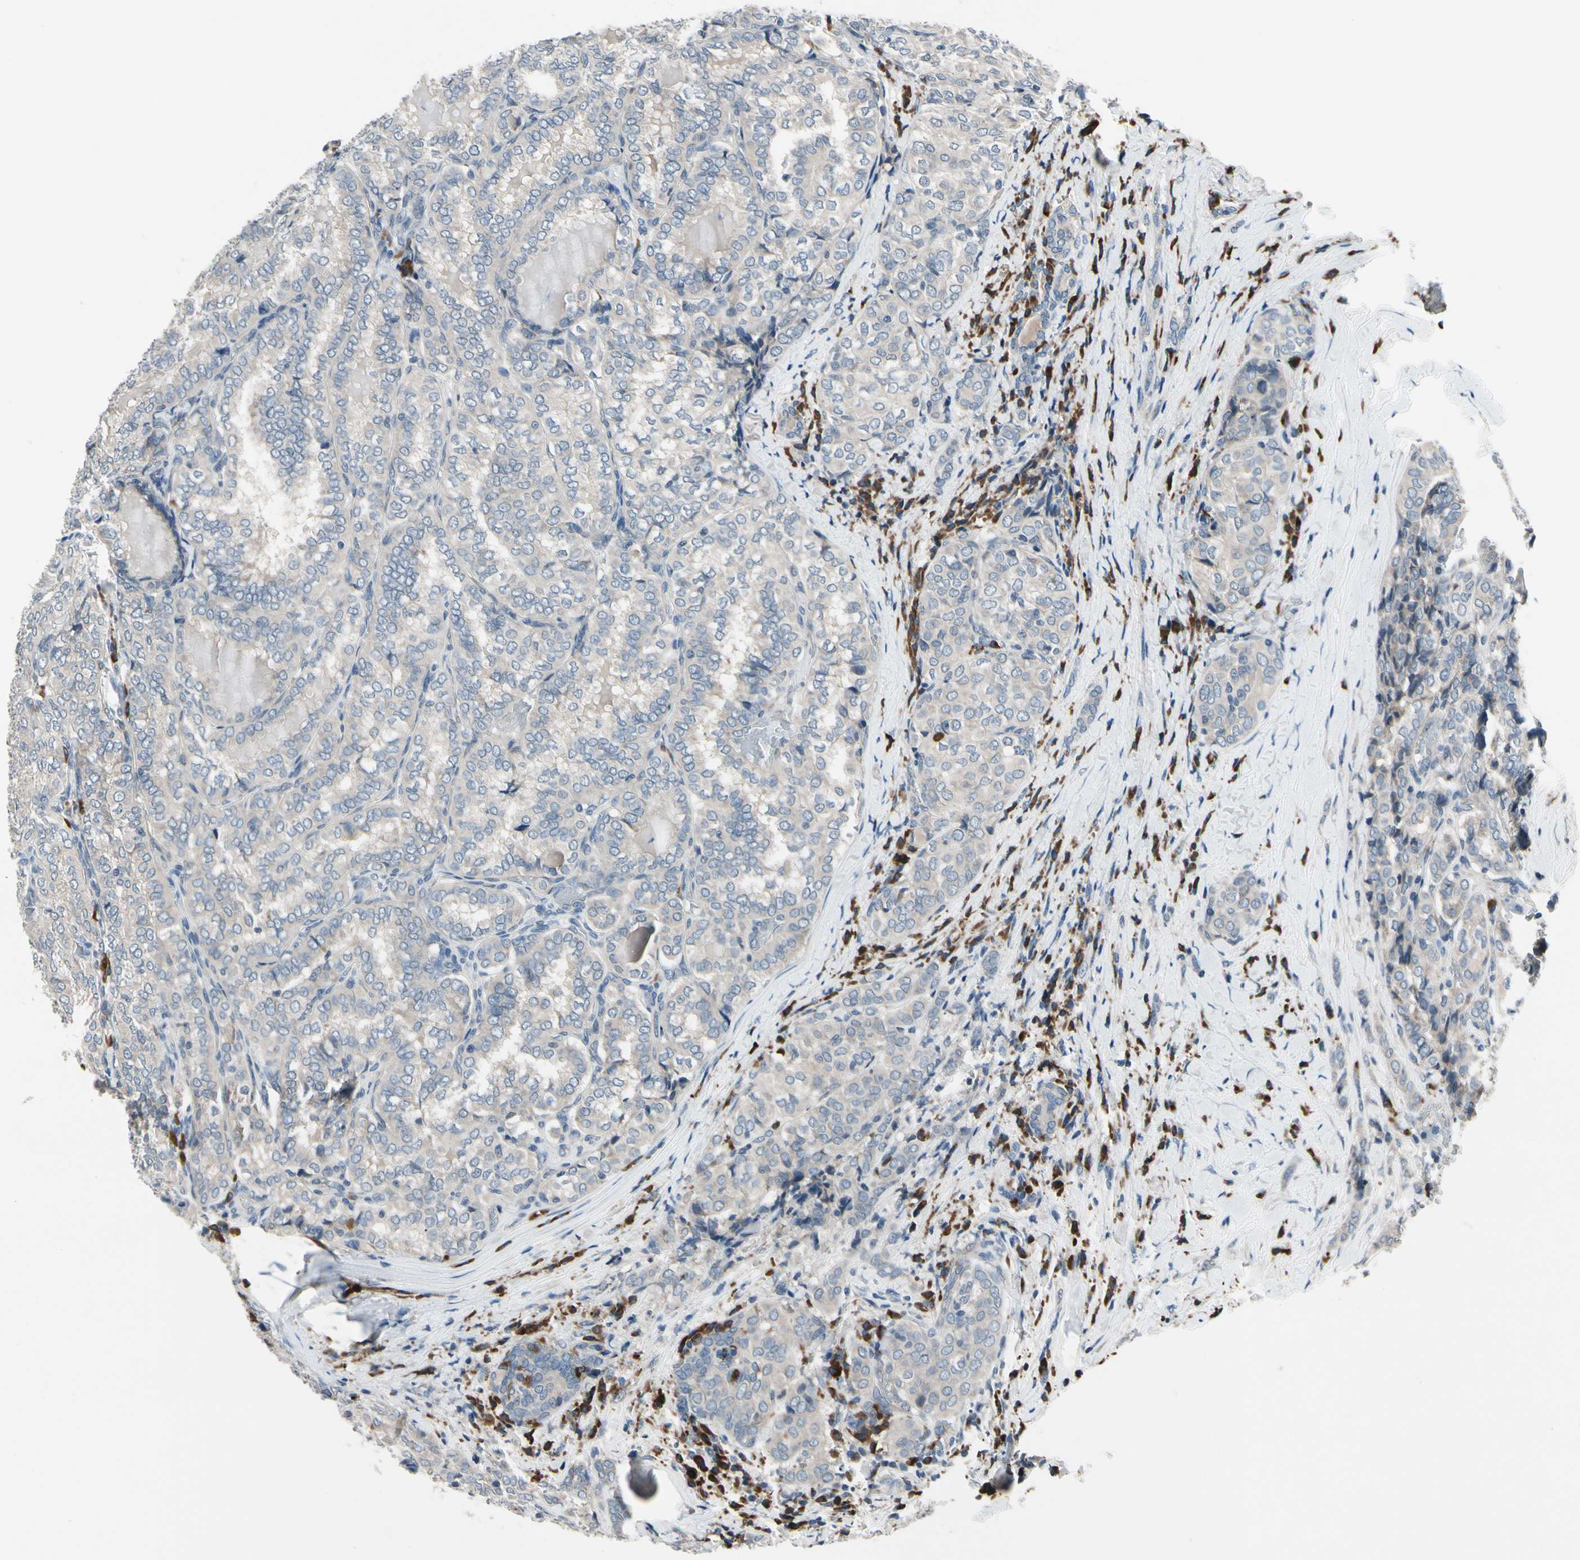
{"staining": {"intensity": "weak", "quantity": "25%-75%", "location": "cytoplasmic/membranous"}, "tissue": "thyroid cancer", "cell_type": "Tumor cells", "image_type": "cancer", "snomed": [{"axis": "morphology", "description": "Normal tissue, NOS"}, {"axis": "morphology", "description": "Papillary adenocarcinoma, NOS"}, {"axis": "topography", "description": "Thyroid gland"}], "caption": "Immunohistochemistry (DAB) staining of human papillary adenocarcinoma (thyroid) reveals weak cytoplasmic/membranous protein positivity in about 25%-75% of tumor cells. The staining was performed using DAB (3,3'-diaminobenzidine), with brown indicating positive protein expression. Nuclei are stained blue with hematoxylin.", "gene": "SELENOK", "patient": {"sex": "female", "age": 30}}